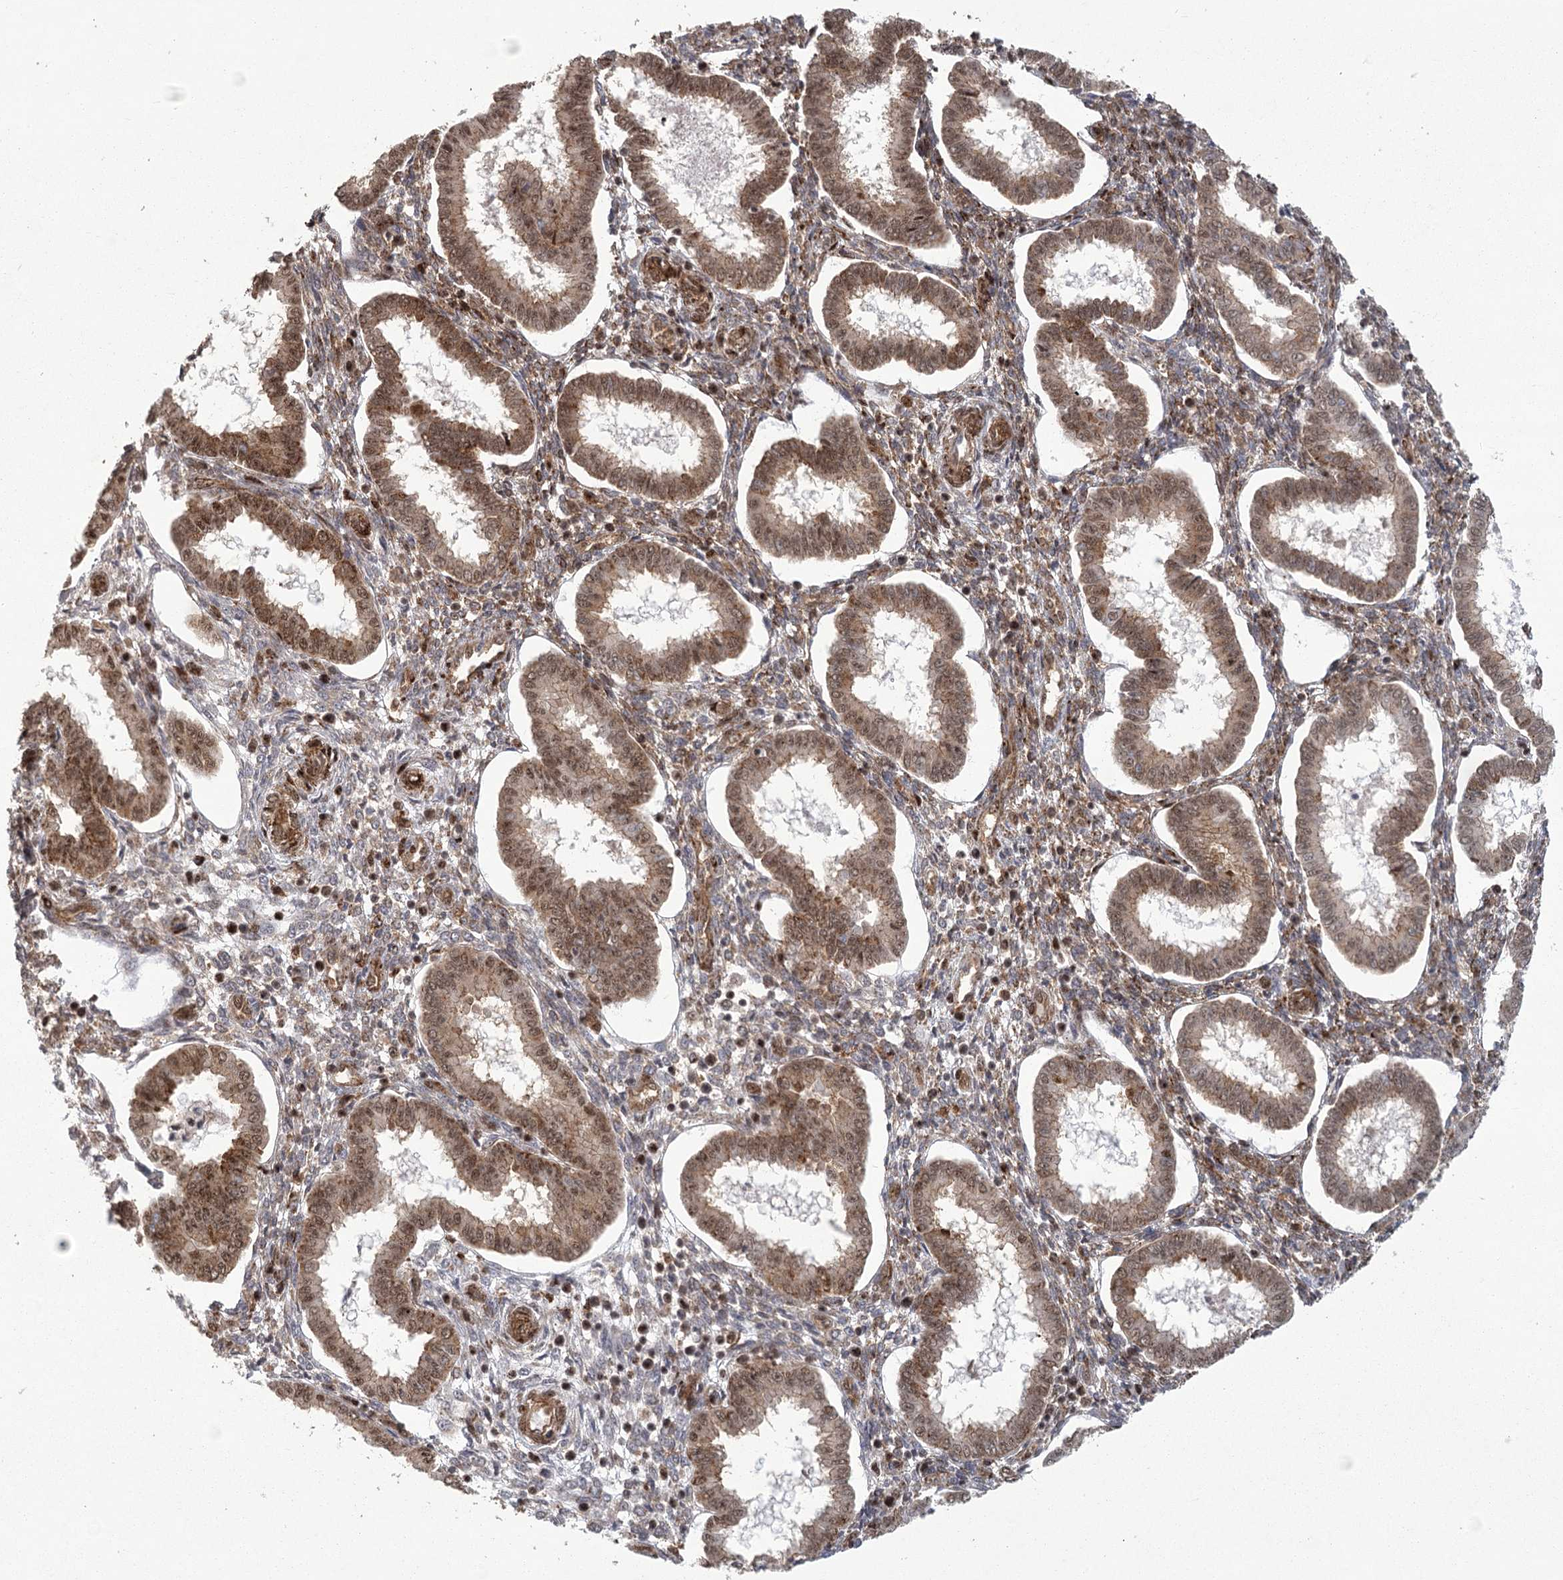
{"staining": {"intensity": "weak", "quantity": "<25%", "location": "cytoplasmic/membranous"}, "tissue": "endometrium", "cell_type": "Cells in endometrial stroma", "image_type": "normal", "snomed": [{"axis": "morphology", "description": "Normal tissue, NOS"}, {"axis": "topography", "description": "Endometrium"}], "caption": "Endometrium stained for a protein using immunohistochemistry exhibits no positivity cells in endometrial stroma.", "gene": "PARM1", "patient": {"sex": "female", "age": 24}}